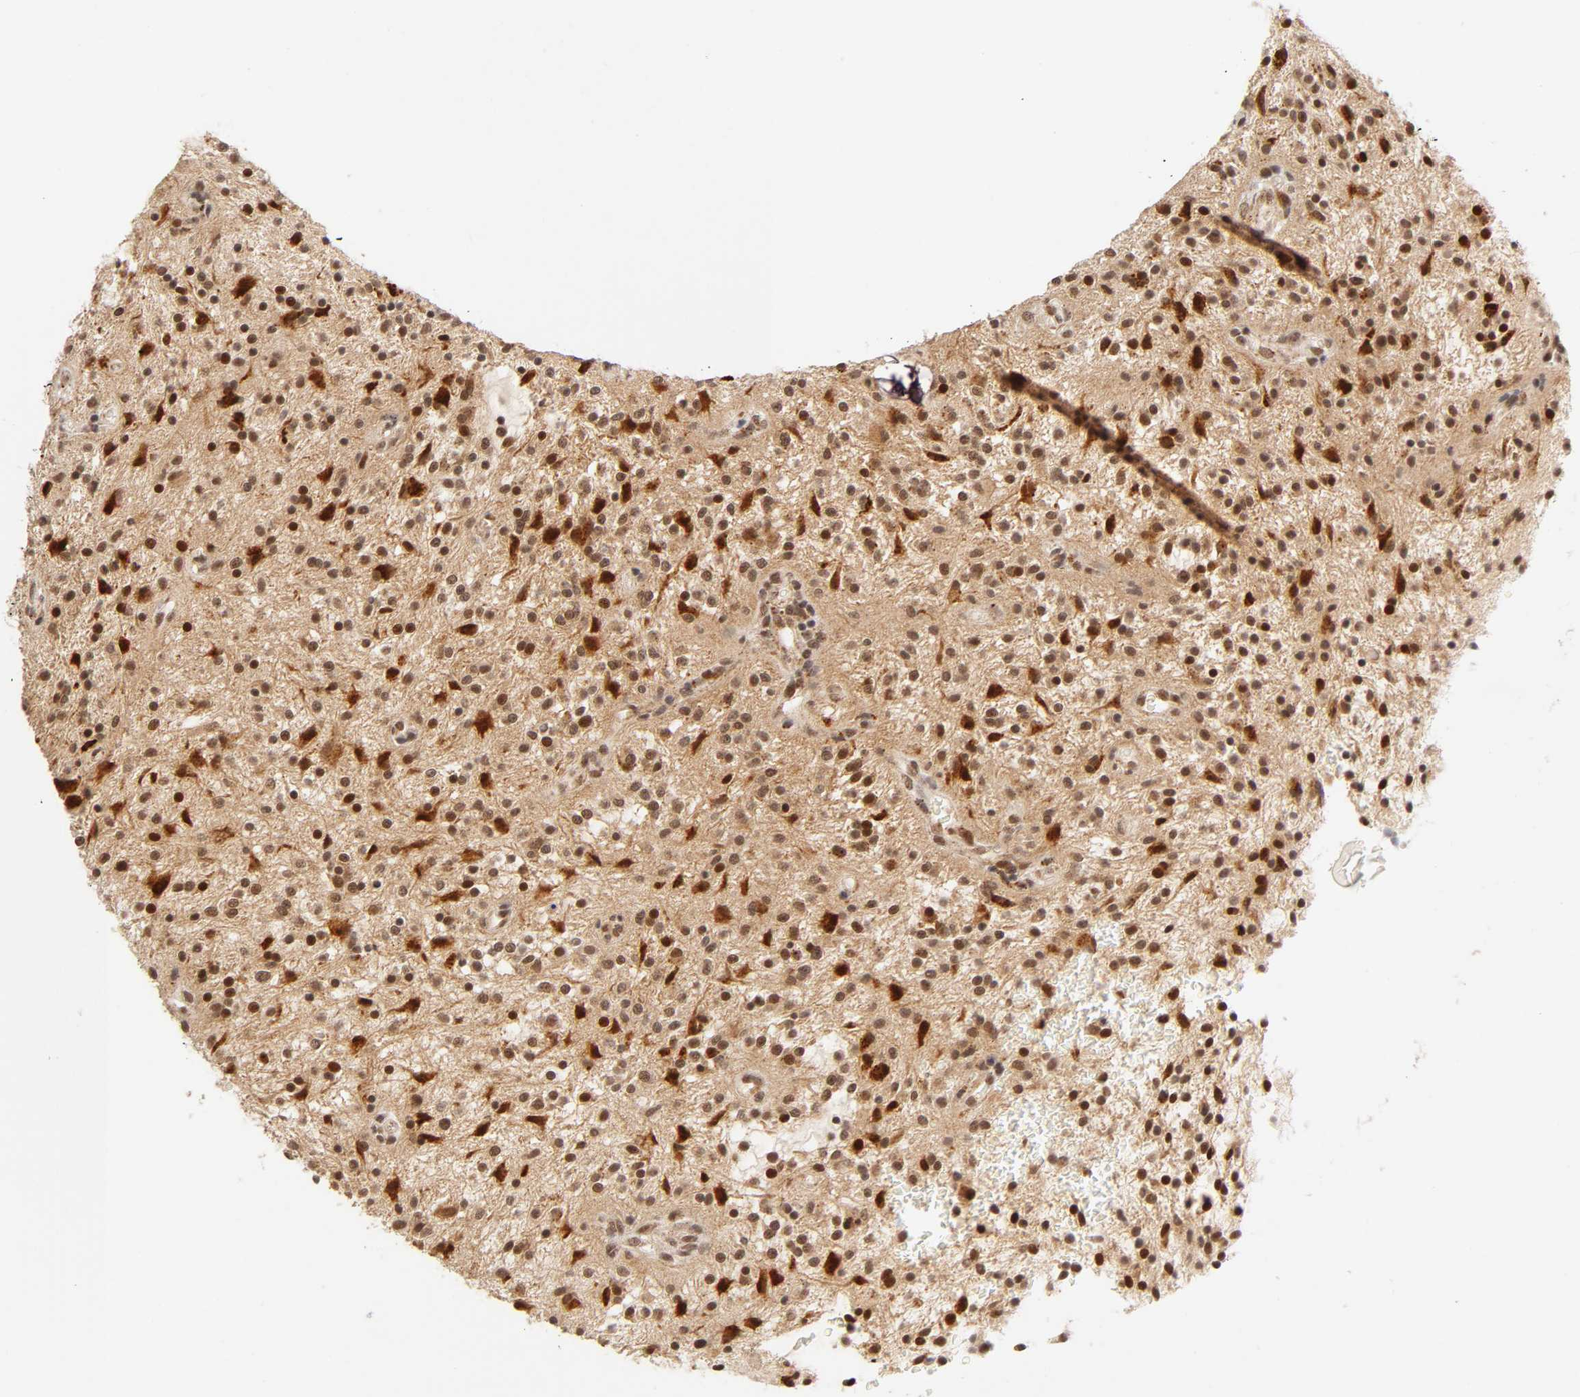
{"staining": {"intensity": "moderate", "quantity": ">75%", "location": "cytoplasmic/membranous,nuclear"}, "tissue": "glioma", "cell_type": "Tumor cells", "image_type": "cancer", "snomed": [{"axis": "morphology", "description": "Glioma, malignant, NOS"}, {"axis": "topography", "description": "Cerebellum"}], "caption": "Tumor cells show medium levels of moderate cytoplasmic/membranous and nuclear staining in about >75% of cells in glioma.", "gene": "TAF10", "patient": {"sex": "female", "age": 10}}